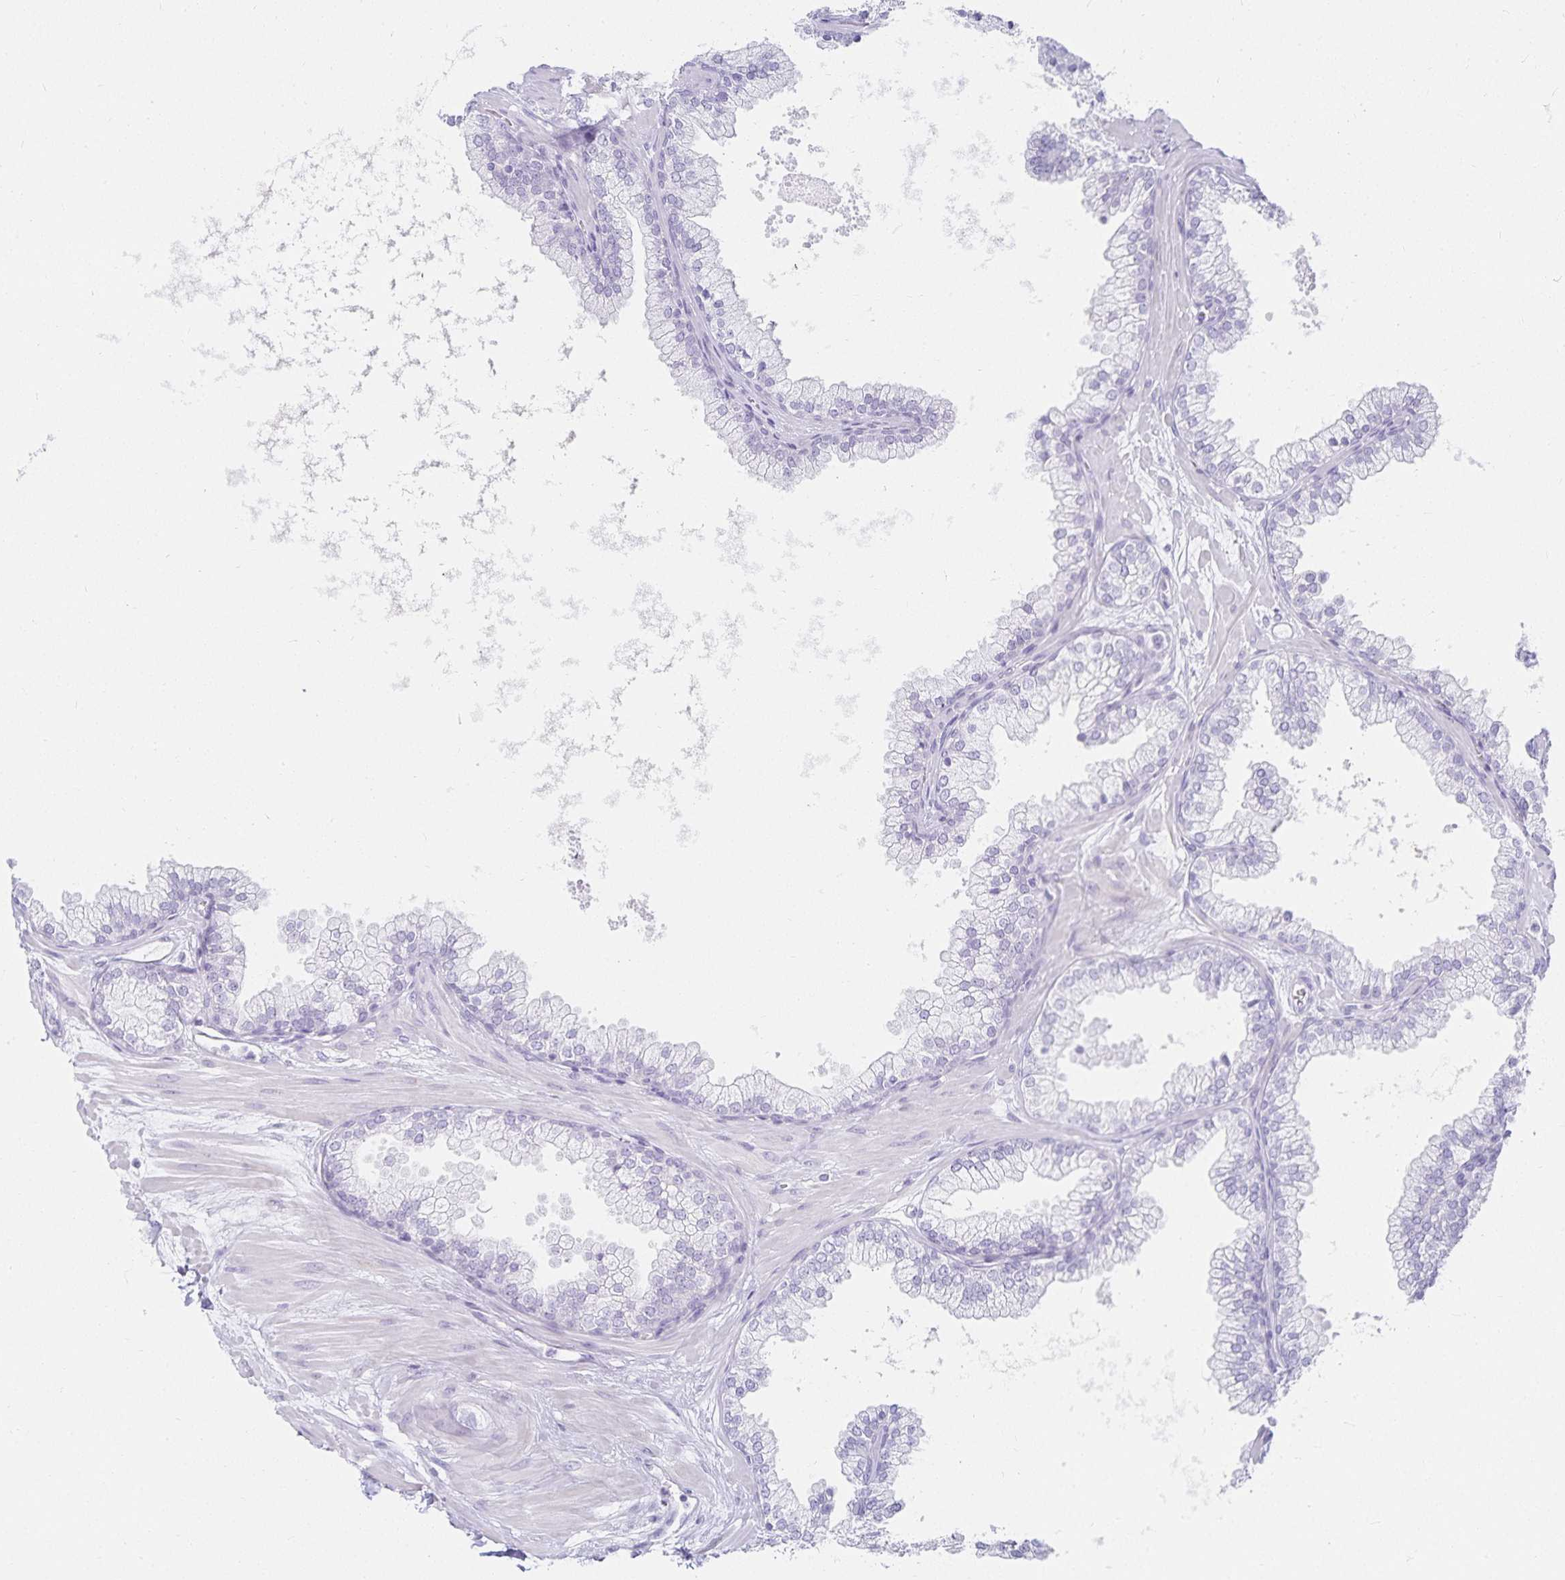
{"staining": {"intensity": "negative", "quantity": "none", "location": "none"}, "tissue": "prostate", "cell_type": "Glandular cells", "image_type": "normal", "snomed": [{"axis": "morphology", "description": "Normal tissue, NOS"}, {"axis": "topography", "description": "Prostate"}, {"axis": "topography", "description": "Peripheral nerve tissue"}], "caption": "Immunohistochemistry of normal human prostate demonstrates no staining in glandular cells.", "gene": "GP2", "patient": {"sex": "male", "age": 61}}